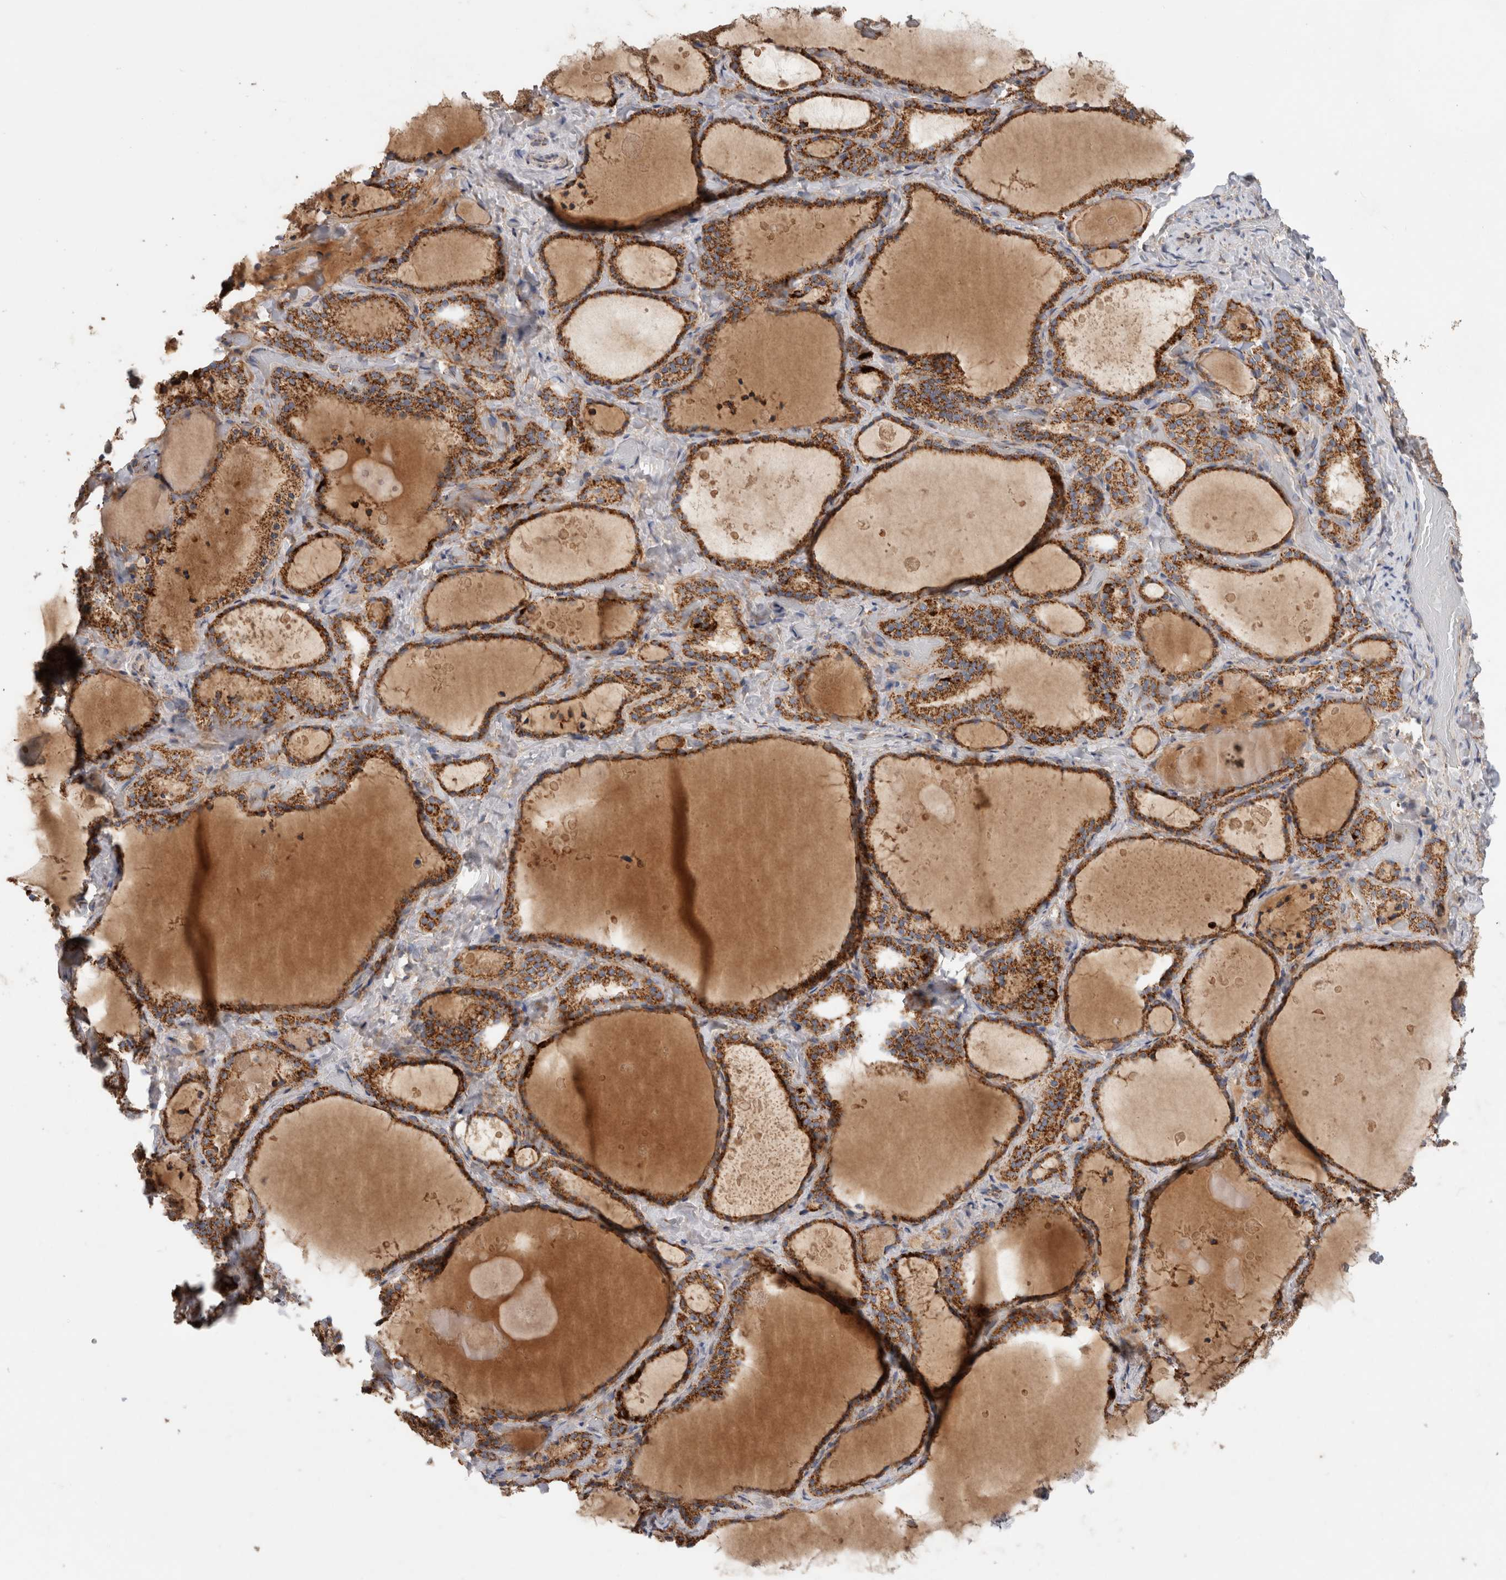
{"staining": {"intensity": "strong", "quantity": ">75%", "location": "cytoplasmic/membranous"}, "tissue": "thyroid gland", "cell_type": "Glandular cells", "image_type": "normal", "snomed": [{"axis": "morphology", "description": "Normal tissue, NOS"}, {"axis": "topography", "description": "Thyroid gland"}], "caption": "DAB immunohistochemical staining of unremarkable human thyroid gland displays strong cytoplasmic/membranous protein staining in about >75% of glandular cells. Immunohistochemistry (ihc) stains the protein in brown and the nuclei are stained blue.", "gene": "IARS2", "patient": {"sex": "female", "age": 44}}